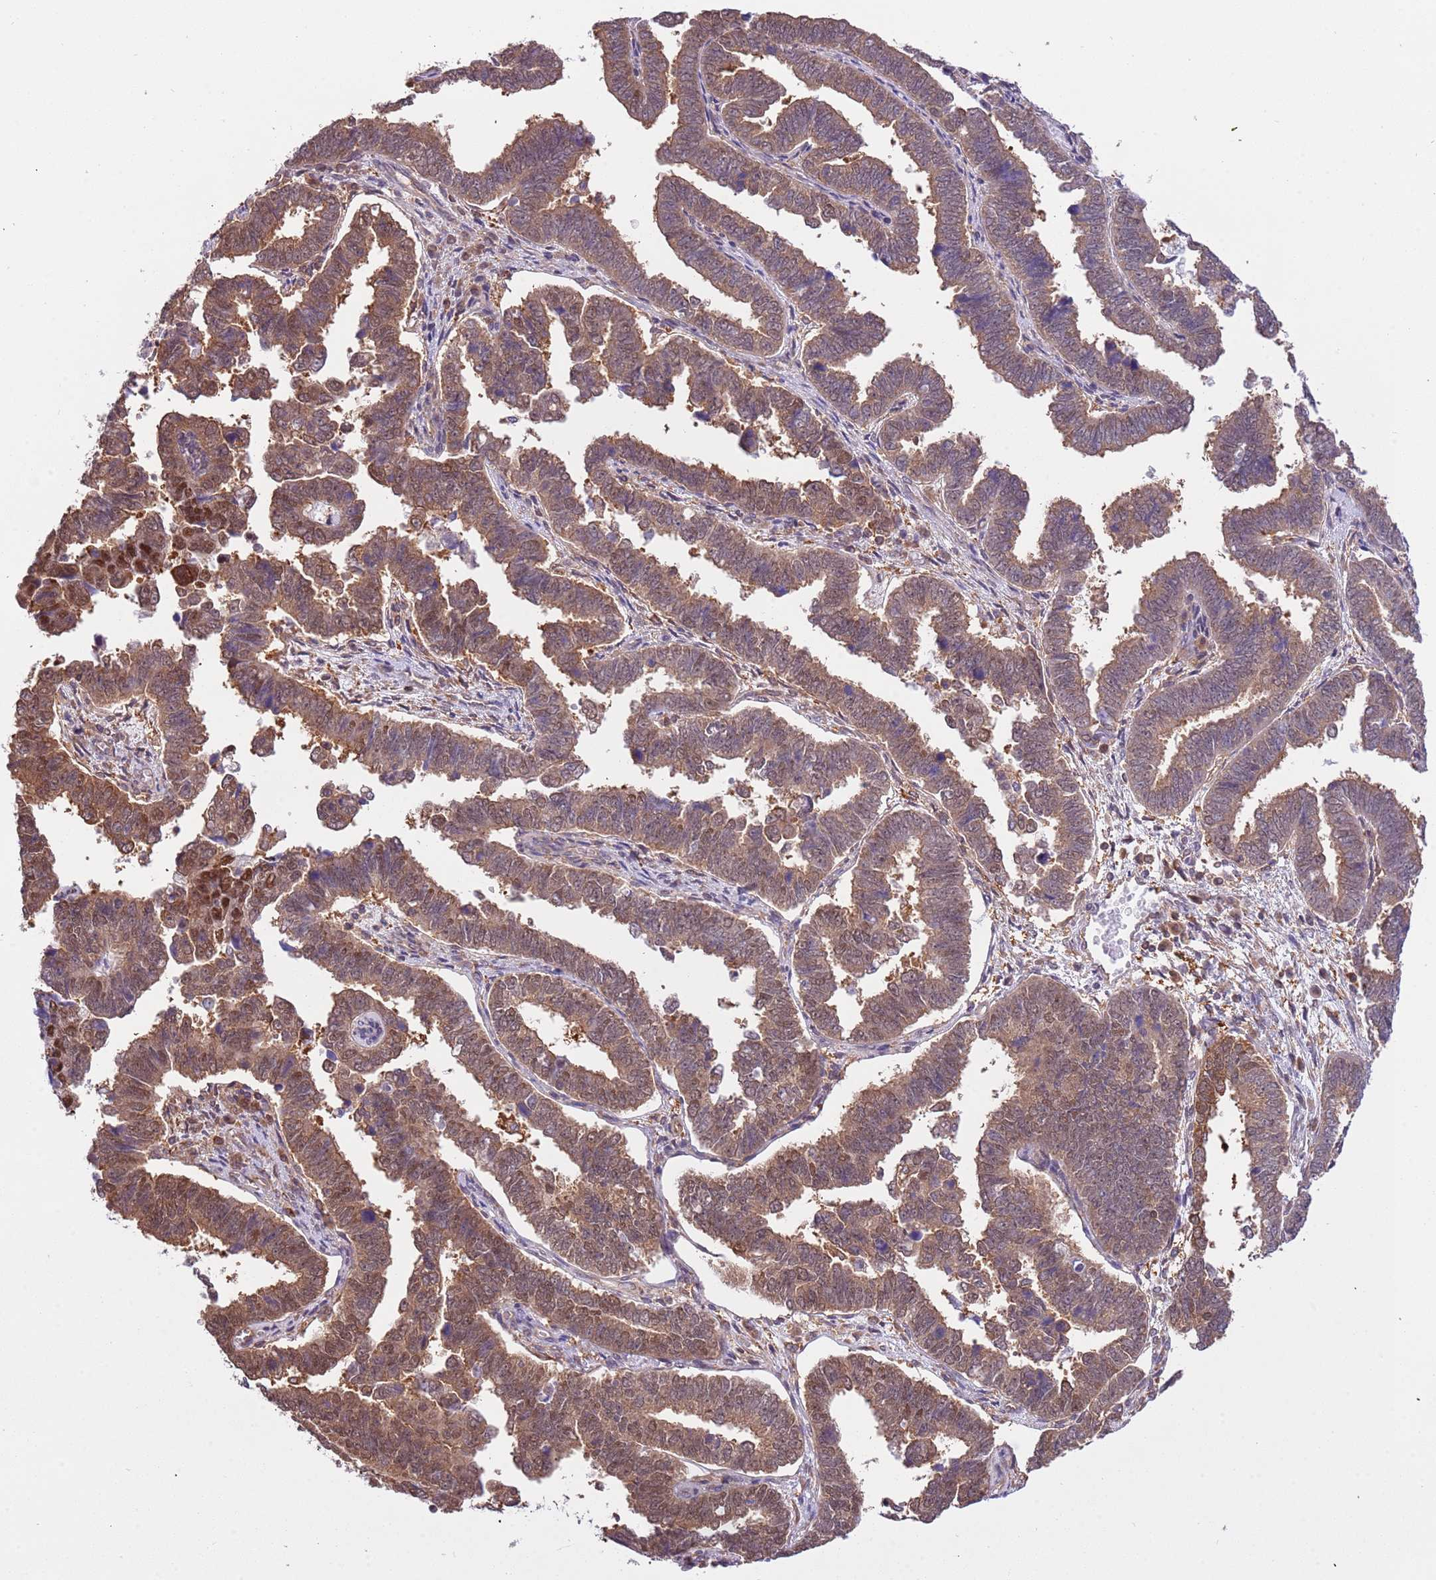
{"staining": {"intensity": "strong", "quantity": ">75%", "location": "cytoplasmic/membranous"}, "tissue": "endometrial cancer", "cell_type": "Tumor cells", "image_type": "cancer", "snomed": [{"axis": "morphology", "description": "Adenocarcinoma, NOS"}, {"axis": "topography", "description": "Endometrium"}], "caption": "Protein staining of endometrial adenocarcinoma tissue demonstrates strong cytoplasmic/membranous positivity in about >75% of tumor cells.", "gene": "STIP1", "patient": {"sex": "female", "age": 75}}